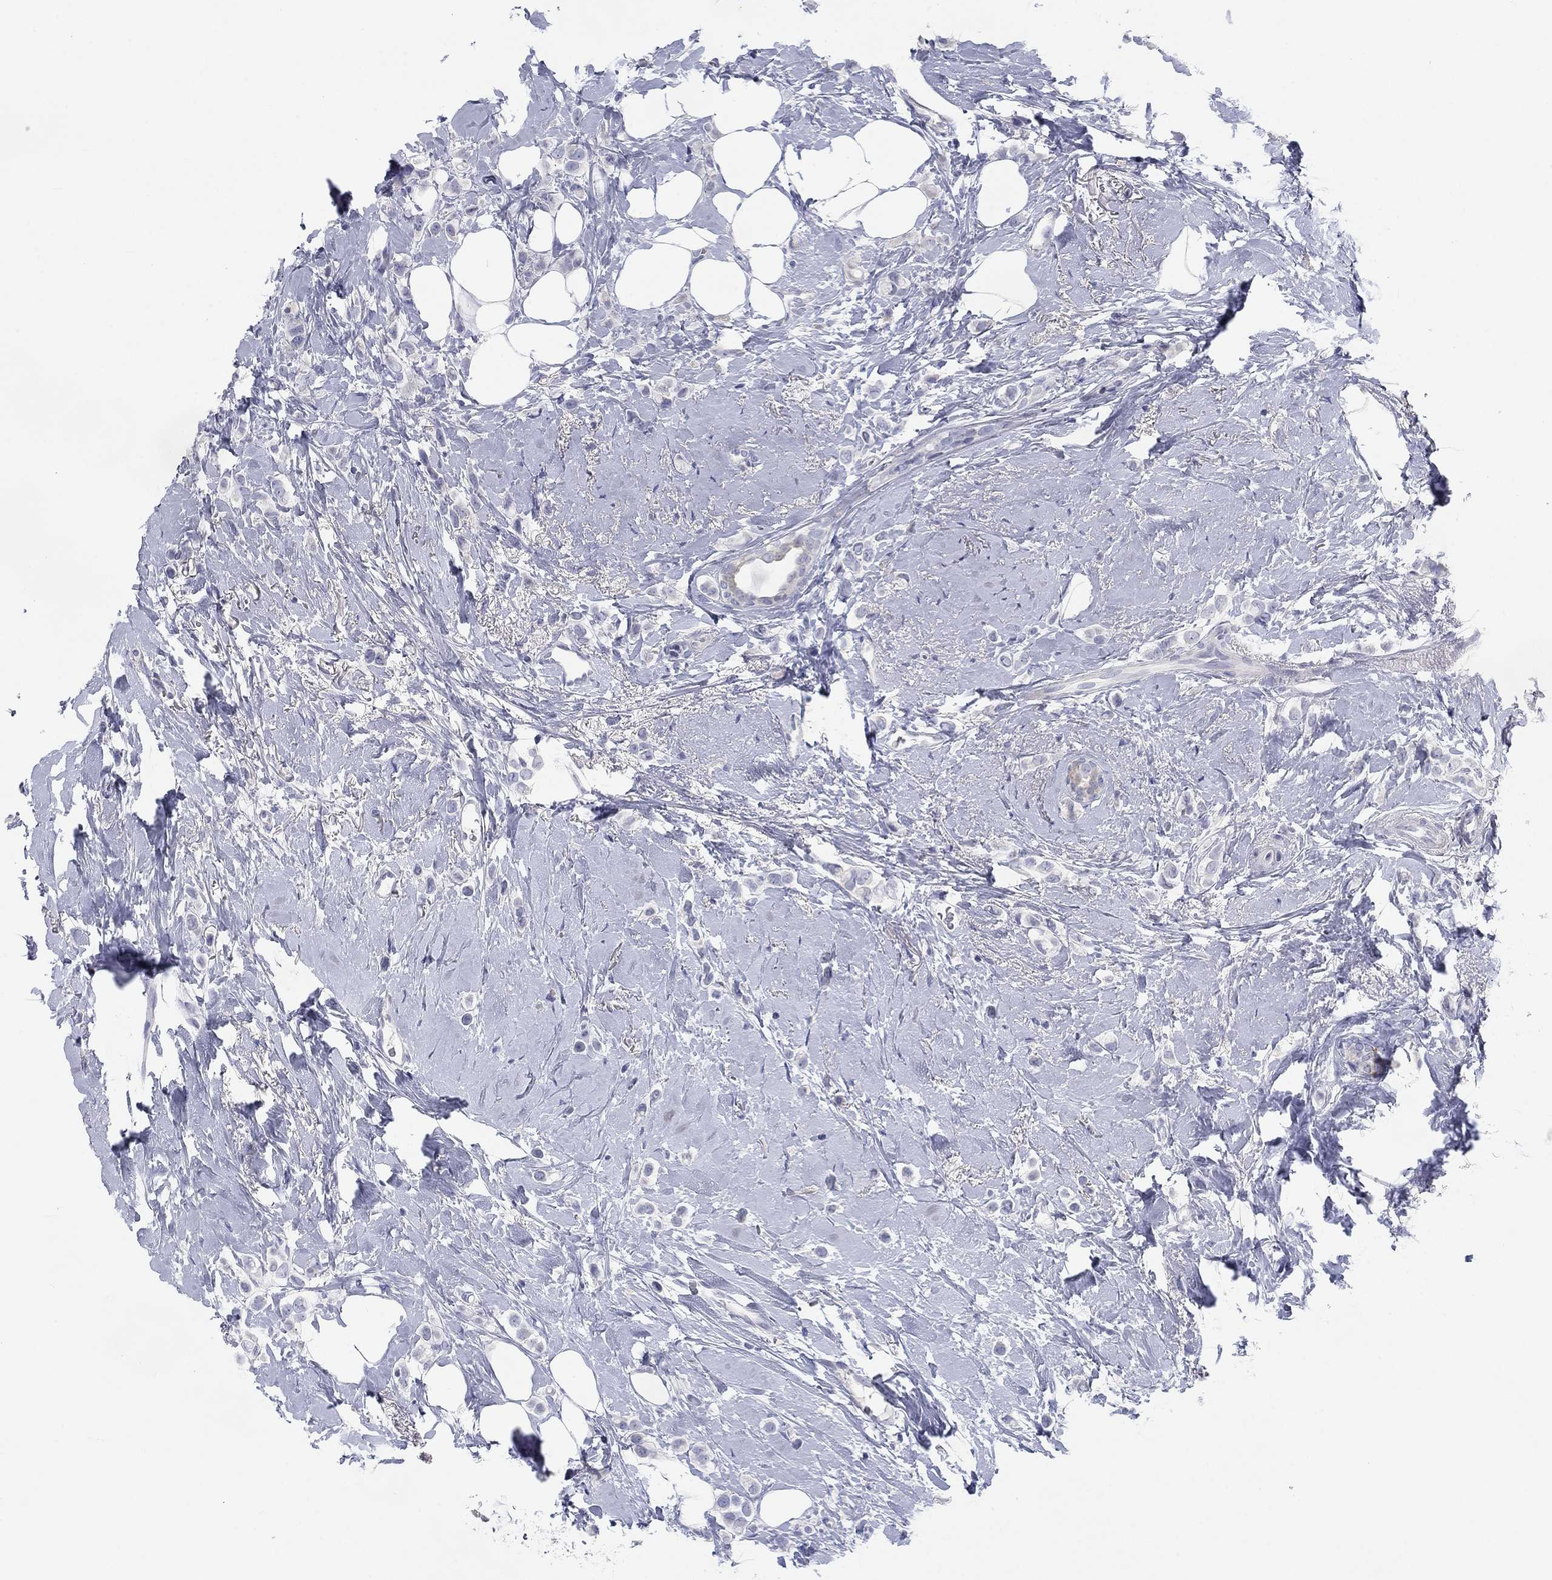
{"staining": {"intensity": "negative", "quantity": "none", "location": "none"}, "tissue": "breast cancer", "cell_type": "Tumor cells", "image_type": "cancer", "snomed": [{"axis": "morphology", "description": "Lobular carcinoma"}, {"axis": "topography", "description": "Breast"}], "caption": "Protein analysis of breast cancer demonstrates no significant staining in tumor cells.", "gene": "CALB1", "patient": {"sex": "female", "age": 66}}